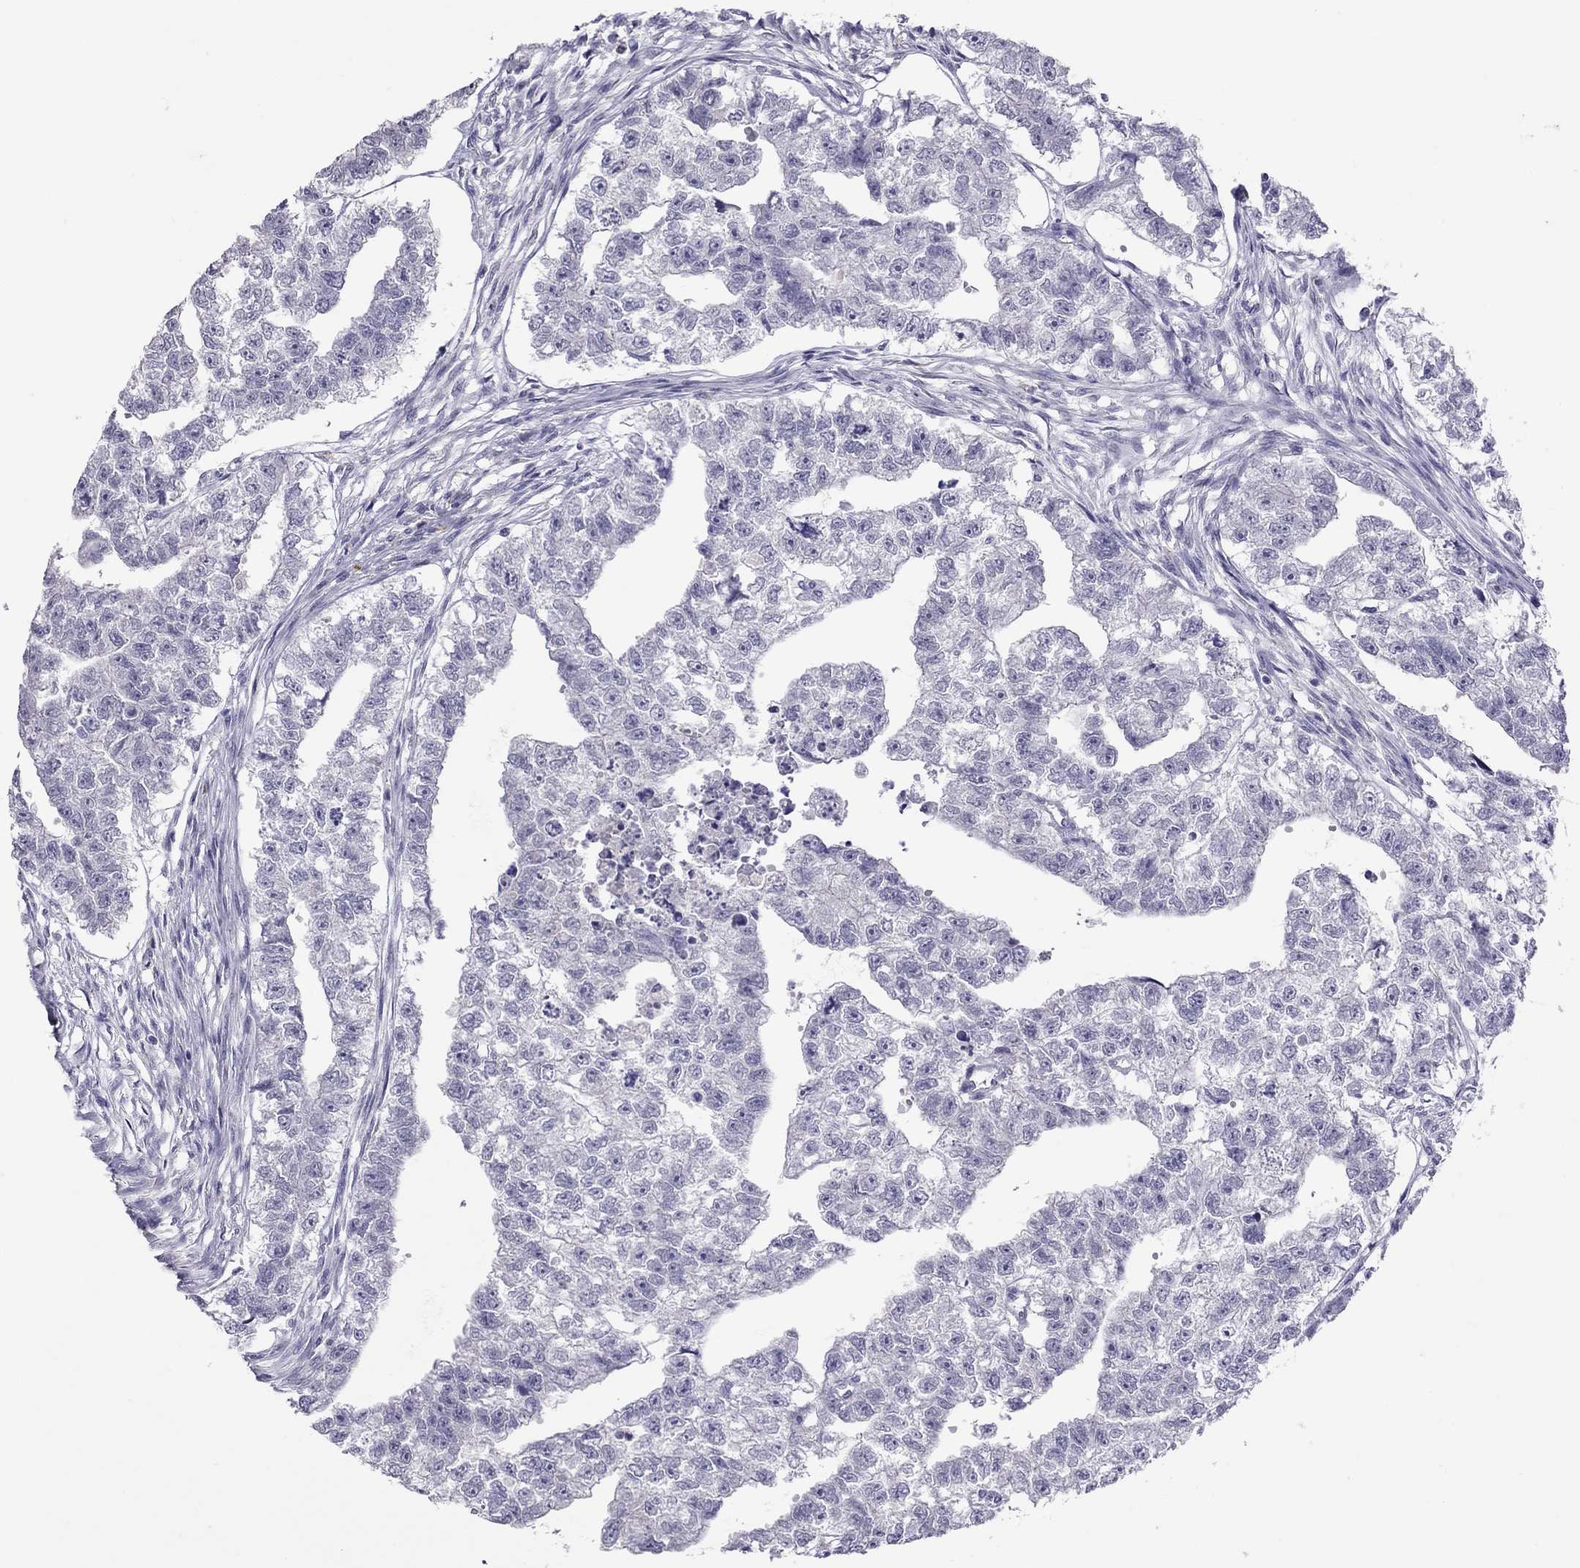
{"staining": {"intensity": "negative", "quantity": "none", "location": "none"}, "tissue": "testis cancer", "cell_type": "Tumor cells", "image_type": "cancer", "snomed": [{"axis": "morphology", "description": "Carcinoma, Embryonal, NOS"}, {"axis": "morphology", "description": "Teratoma, malignant, NOS"}, {"axis": "topography", "description": "Testis"}], "caption": "DAB (3,3'-diaminobenzidine) immunohistochemical staining of human testis teratoma (malignant) exhibits no significant expression in tumor cells.", "gene": "SLAMF1", "patient": {"sex": "male", "age": 44}}